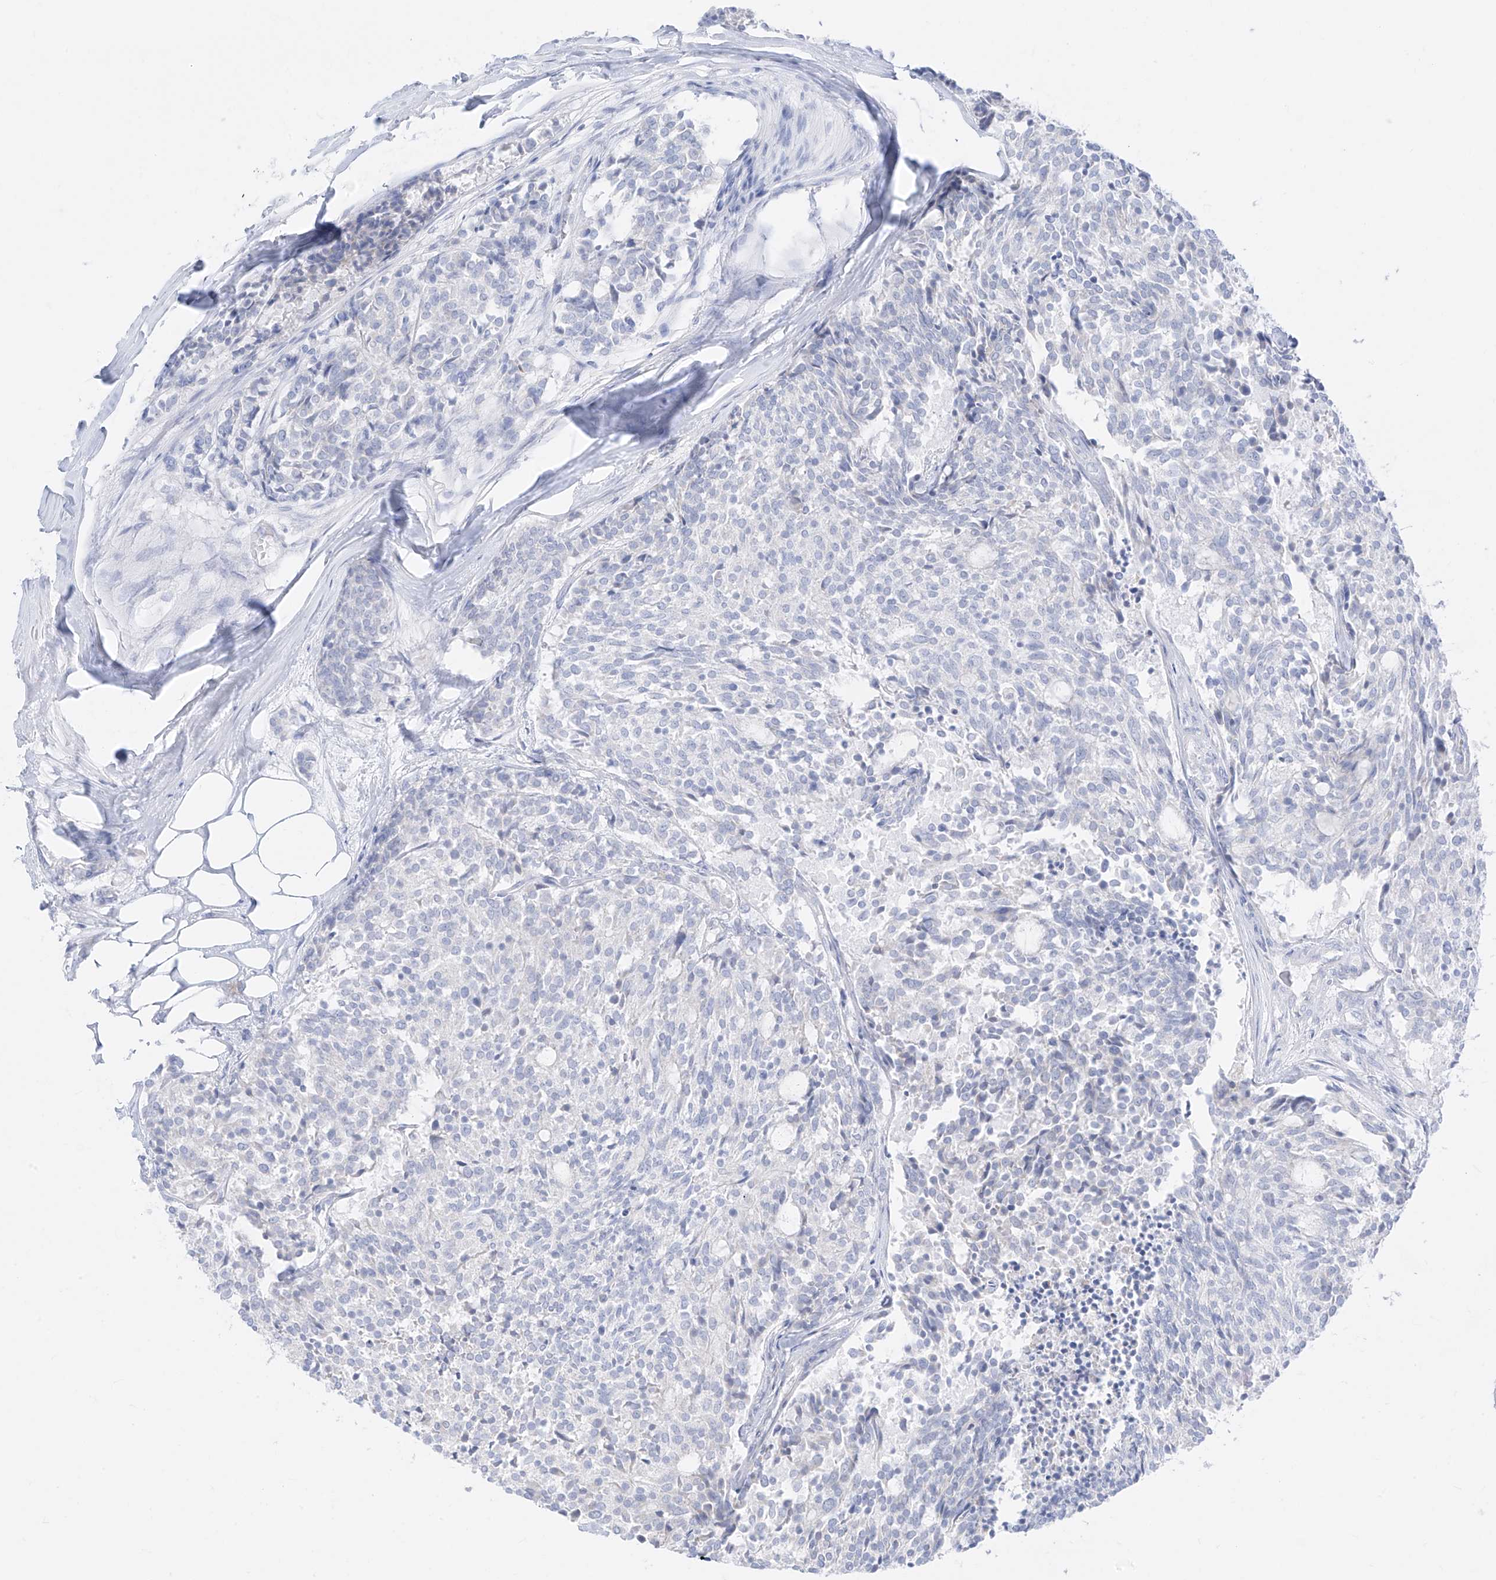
{"staining": {"intensity": "negative", "quantity": "none", "location": "none"}, "tissue": "carcinoid", "cell_type": "Tumor cells", "image_type": "cancer", "snomed": [{"axis": "morphology", "description": "Carcinoid, malignant, NOS"}, {"axis": "topography", "description": "Pancreas"}], "caption": "Carcinoid was stained to show a protein in brown. There is no significant positivity in tumor cells. Nuclei are stained in blue.", "gene": "SYTL3", "patient": {"sex": "female", "age": 54}}